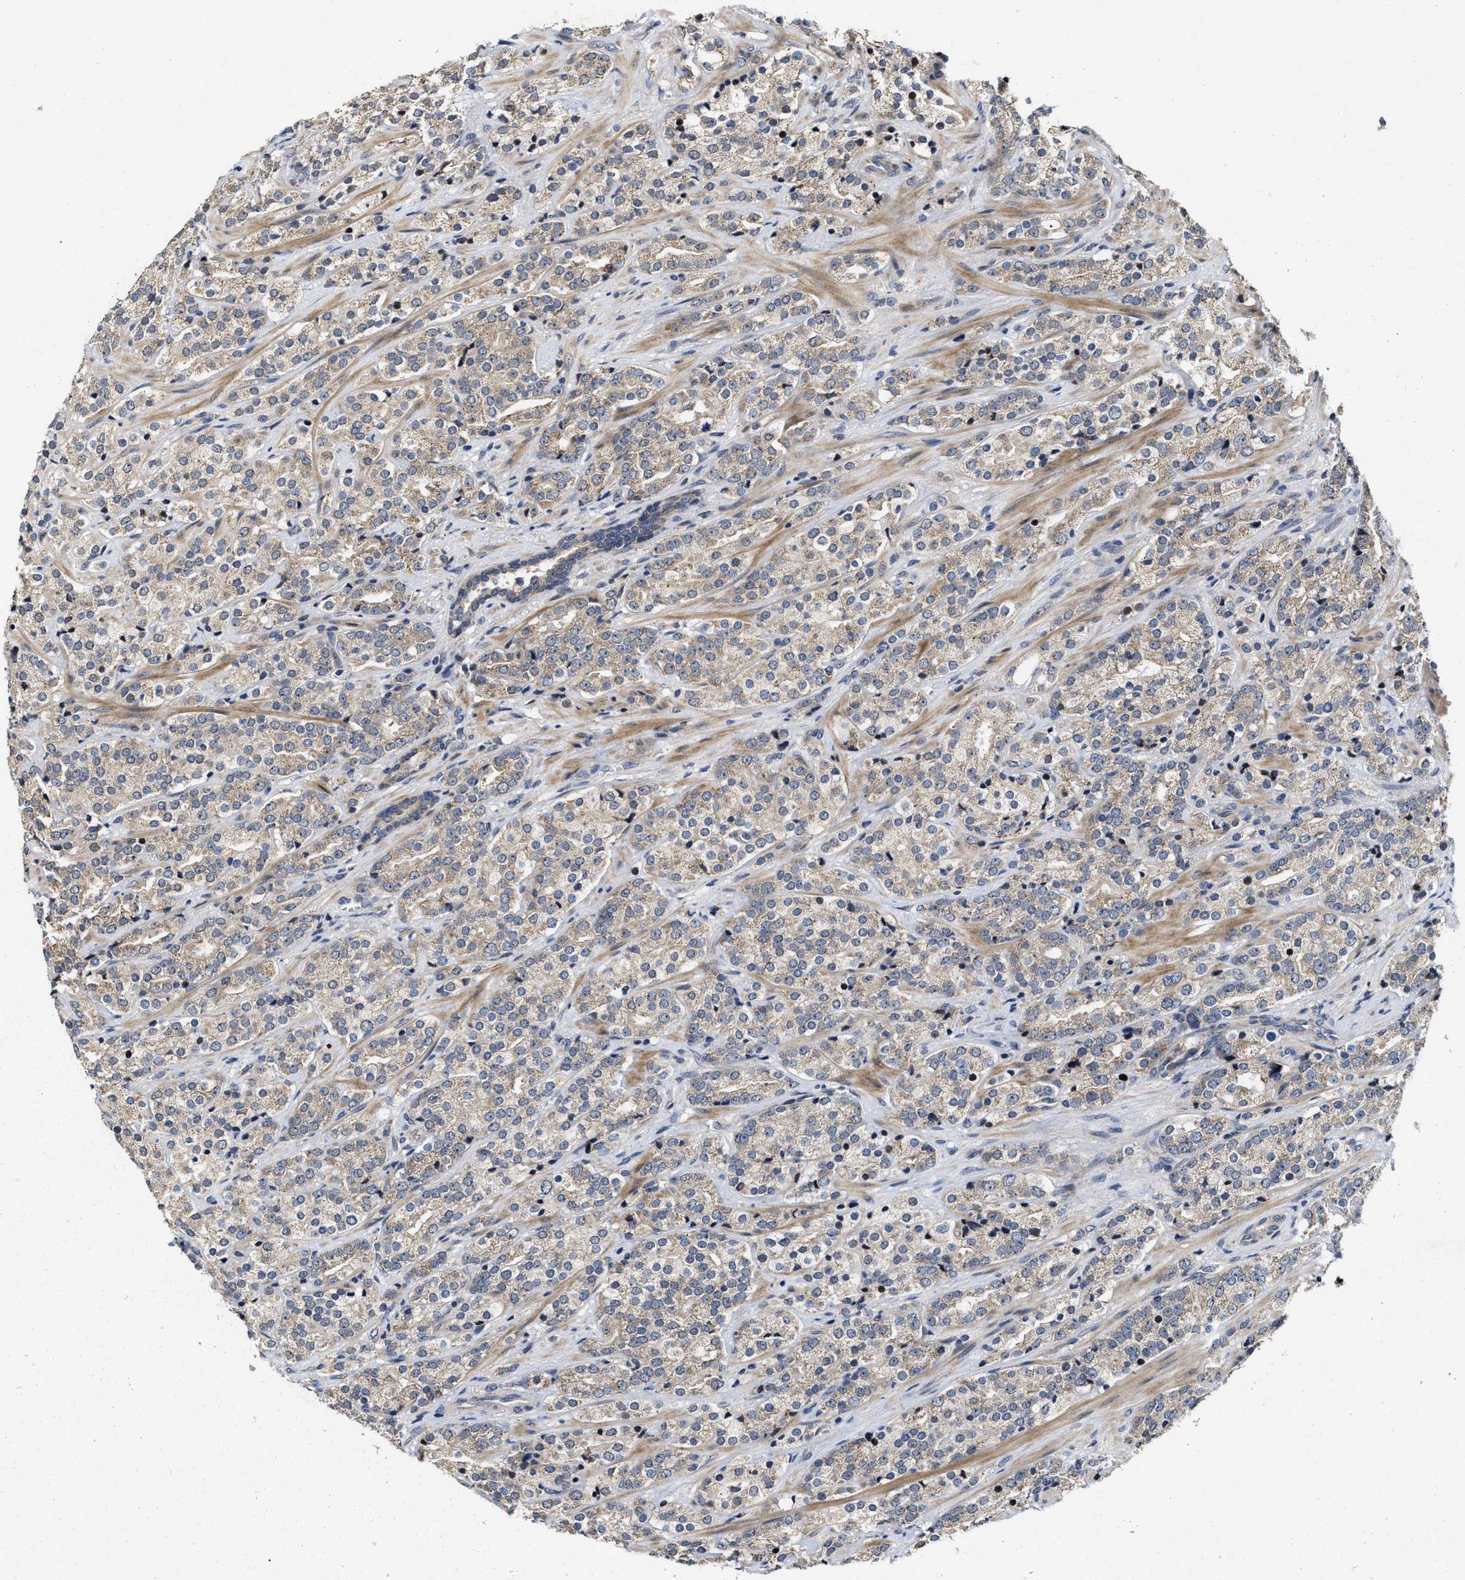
{"staining": {"intensity": "weak", "quantity": "25%-75%", "location": "cytoplasmic/membranous"}, "tissue": "prostate cancer", "cell_type": "Tumor cells", "image_type": "cancer", "snomed": [{"axis": "morphology", "description": "Adenocarcinoma, High grade"}, {"axis": "topography", "description": "Prostate"}], "caption": "Immunohistochemical staining of human adenocarcinoma (high-grade) (prostate) shows low levels of weak cytoplasmic/membranous protein staining in about 25%-75% of tumor cells. (DAB (3,3'-diaminobenzidine) IHC with brightfield microscopy, high magnification).", "gene": "SCYL2", "patient": {"sex": "male", "age": 71}}